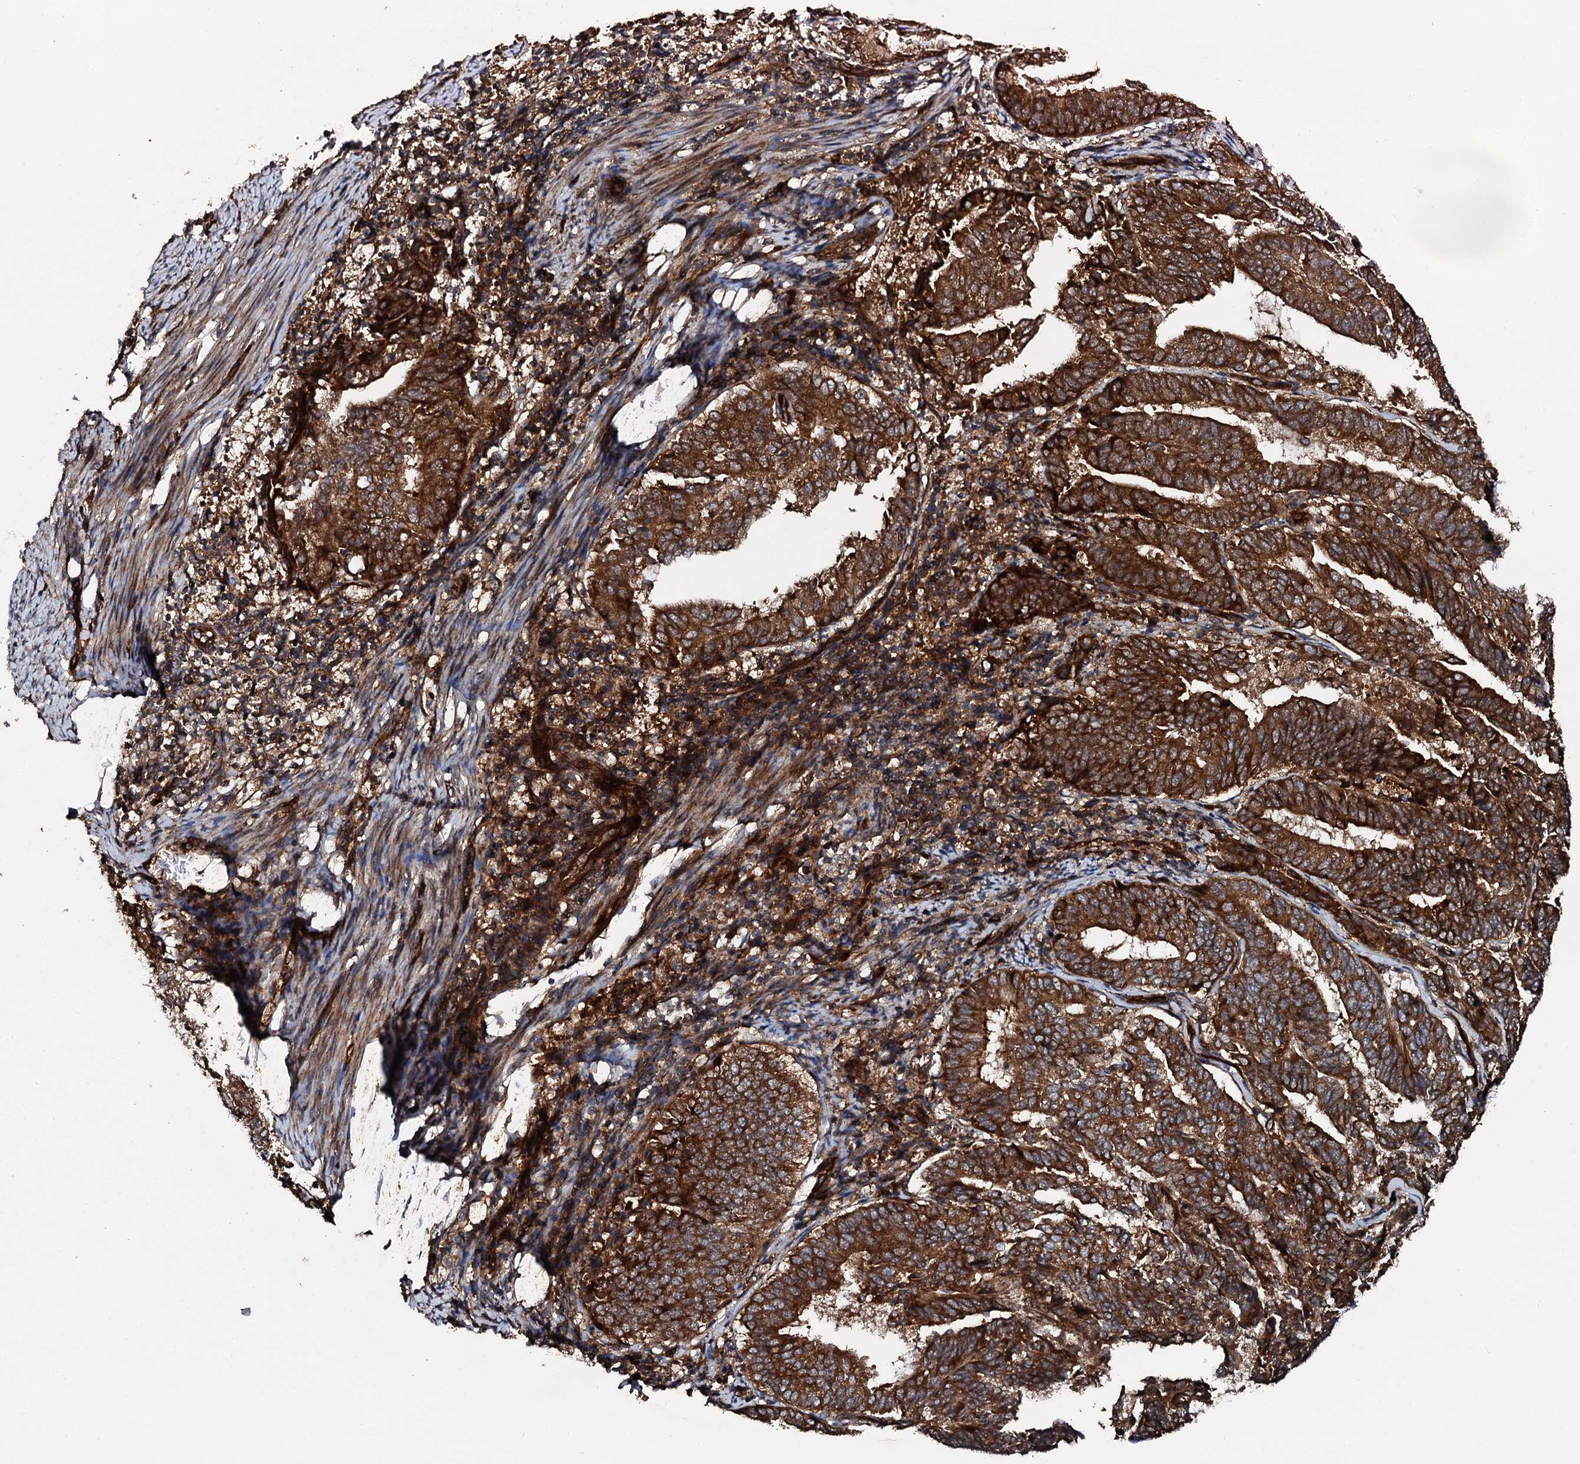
{"staining": {"intensity": "strong", "quantity": ">75%", "location": "cytoplasmic/membranous"}, "tissue": "endometrial cancer", "cell_type": "Tumor cells", "image_type": "cancer", "snomed": [{"axis": "morphology", "description": "Adenocarcinoma, NOS"}, {"axis": "topography", "description": "Endometrium"}], "caption": "Immunohistochemical staining of human endometrial cancer (adenocarcinoma) exhibits high levels of strong cytoplasmic/membranous expression in about >75% of tumor cells.", "gene": "FLYWCH1", "patient": {"sex": "female", "age": 80}}